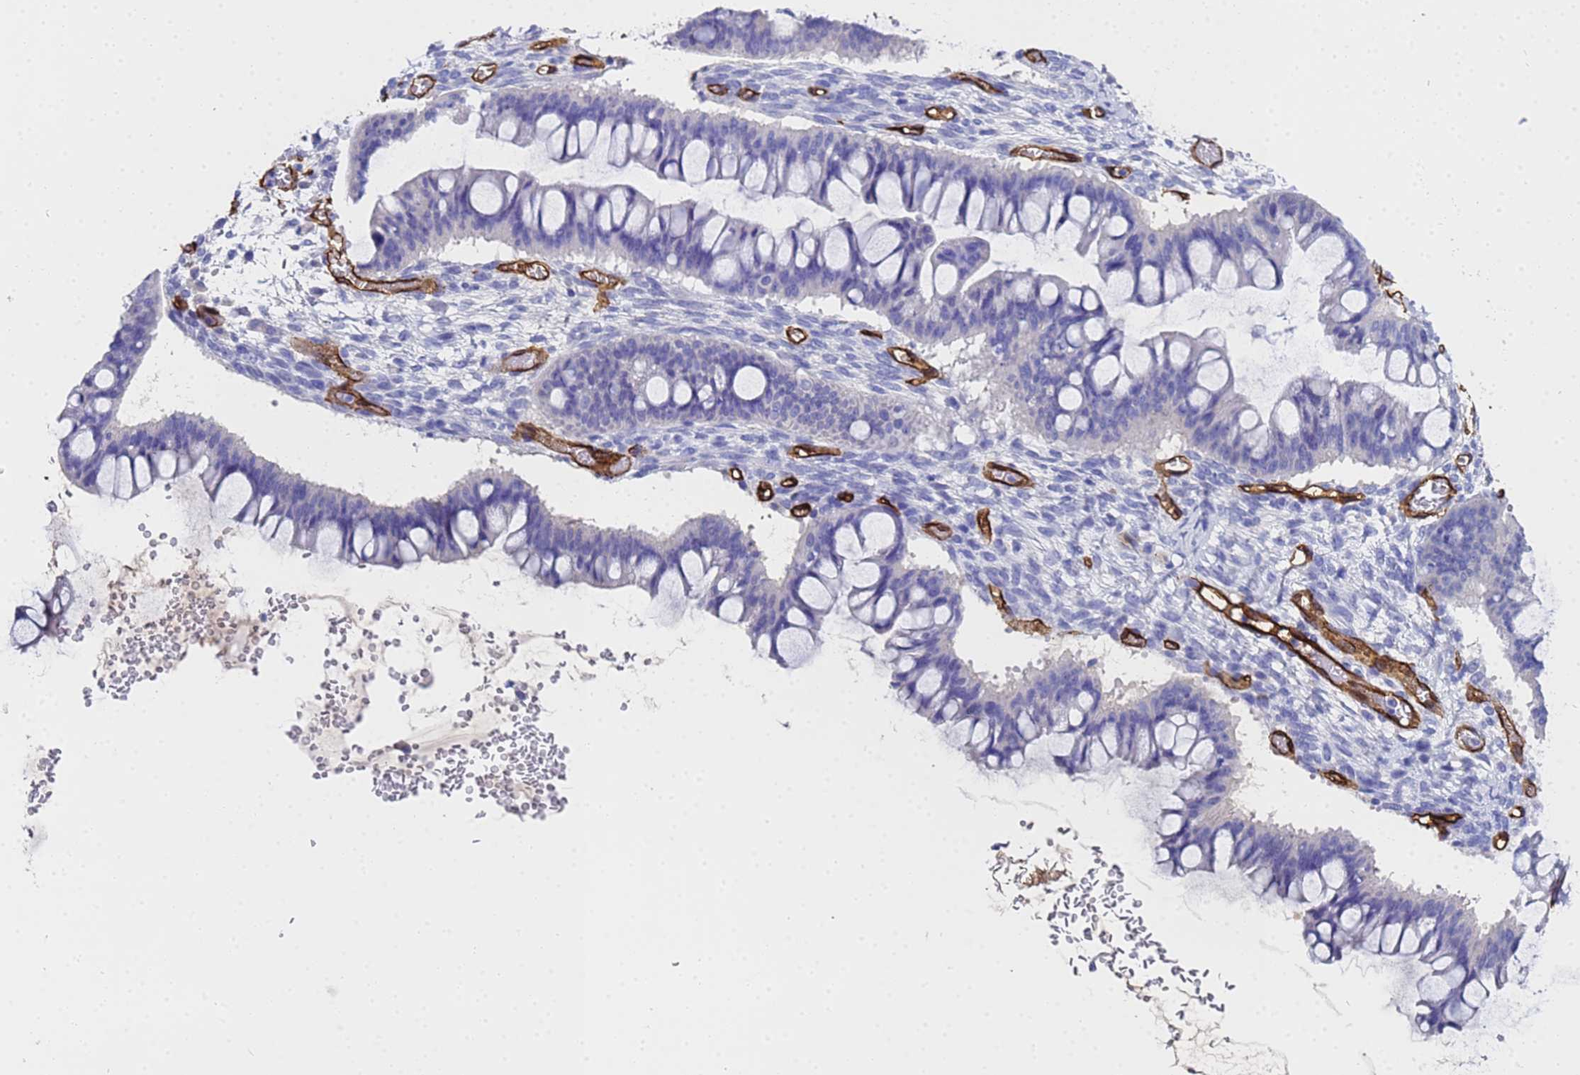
{"staining": {"intensity": "negative", "quantity": "none", "location": "none"}, "tissue": "ovarian cancer", "cell_type": "Tumor cells", "image_type": "cancer", "snomed": [{"axis": "morphology", "description": "Cystadenocarcinoma, mucinous, NOS"}, {"axis": "topography", "description": "Ovary"}], "caption": "Ovarian cancer stained for a protein using immunohistochemistry (IHC) demonstrates no expression tumor cells.", "gene": "ADIPOQ", "patient": {"sex": "female", "age": 73}}